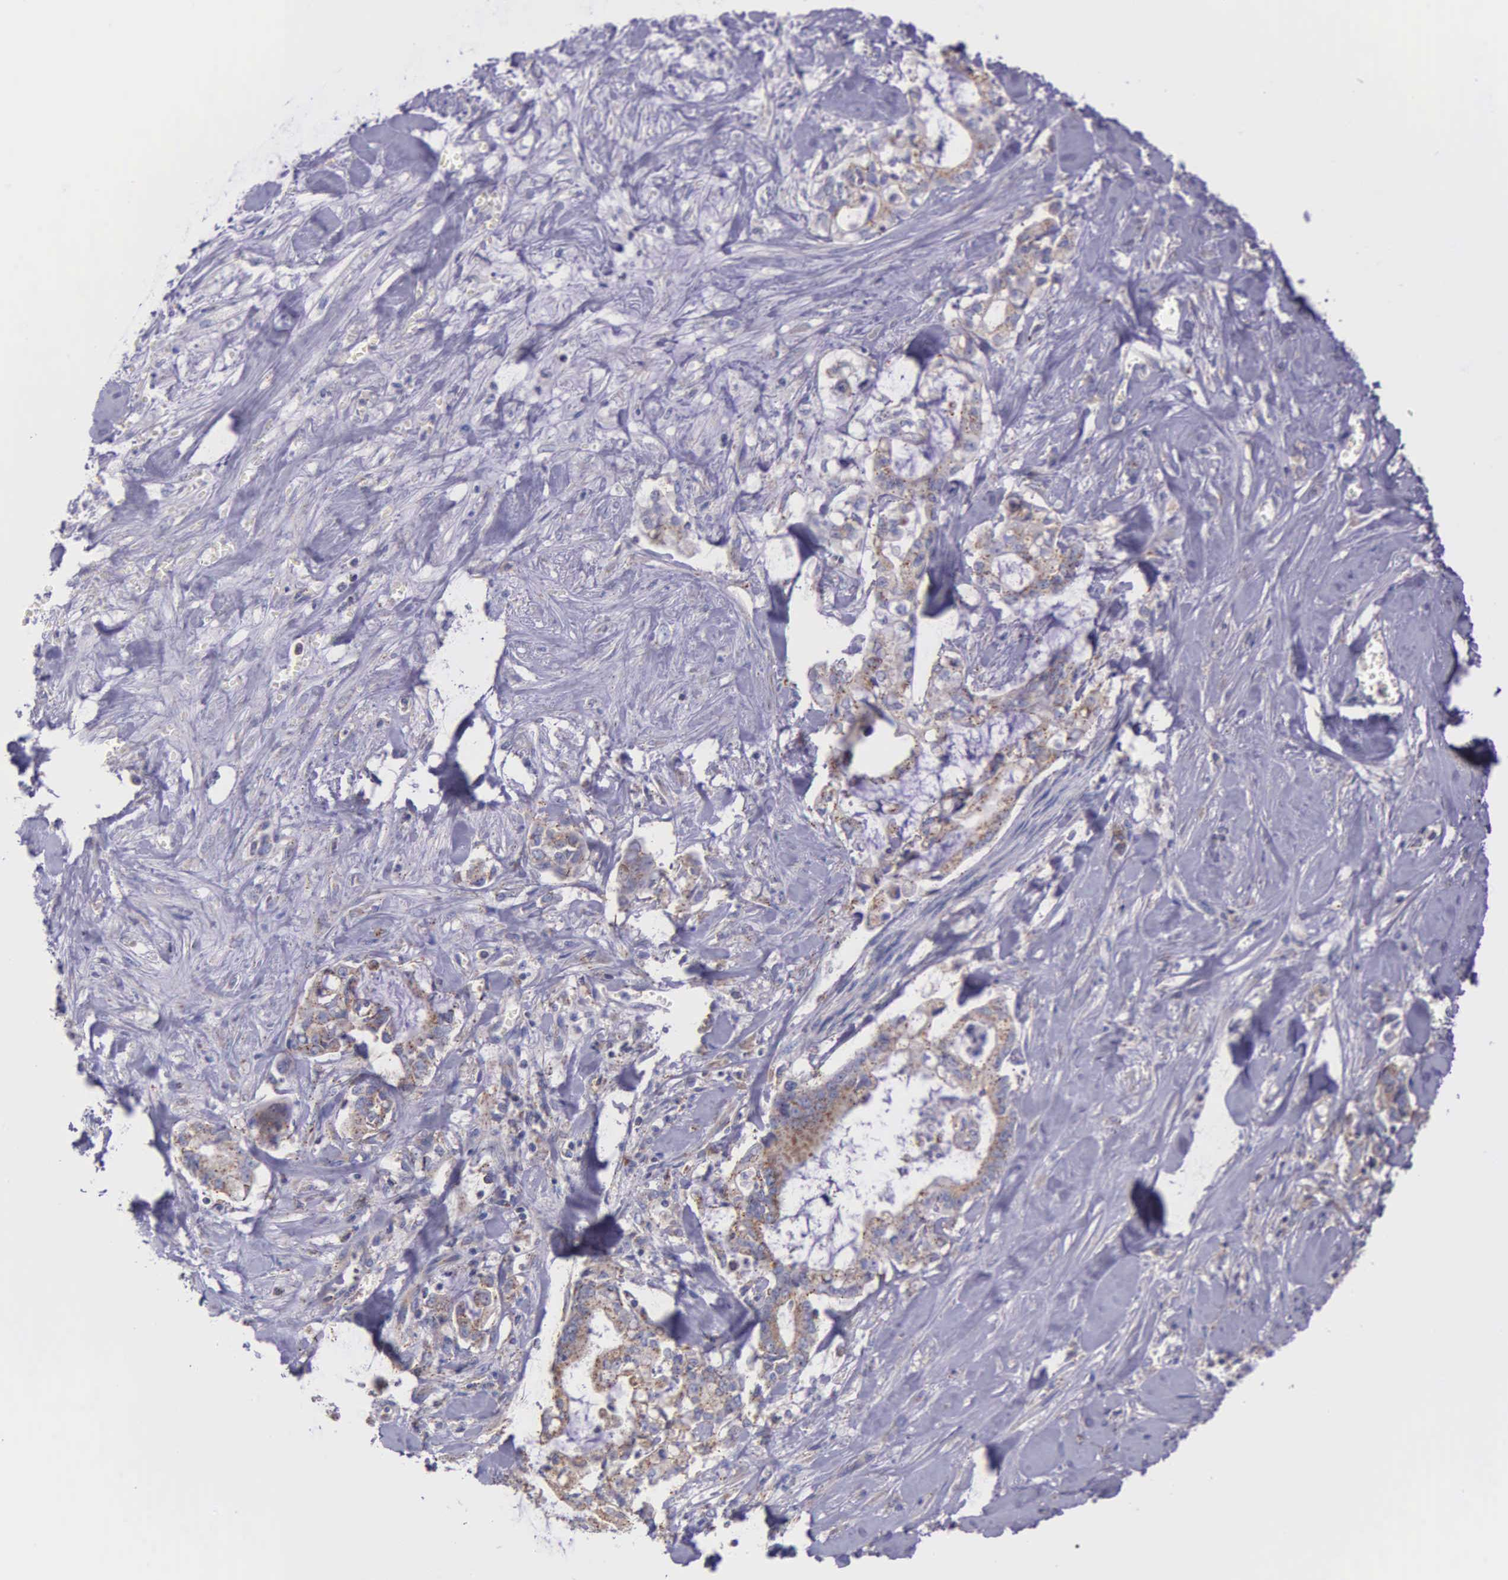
{"staining": {"intensity": "weak", "quantity": ">75%", "location": "cytoplasmic/membranous"}, "tissue": "liver cancer", "cell_type": "Tumor cells", "image_type": "cancer", "snomed": [{"axis": "morphology", "description": "Cholangiocarcinoma"}, {"axis": "topography", "description": "Liver"}], "caption": "Liver cholangiocarcinoma stained with a protein marker reveals weak staining in tumor cells.", "gene": "MIA2", "patient": {"sex": "male", "age": 57}}